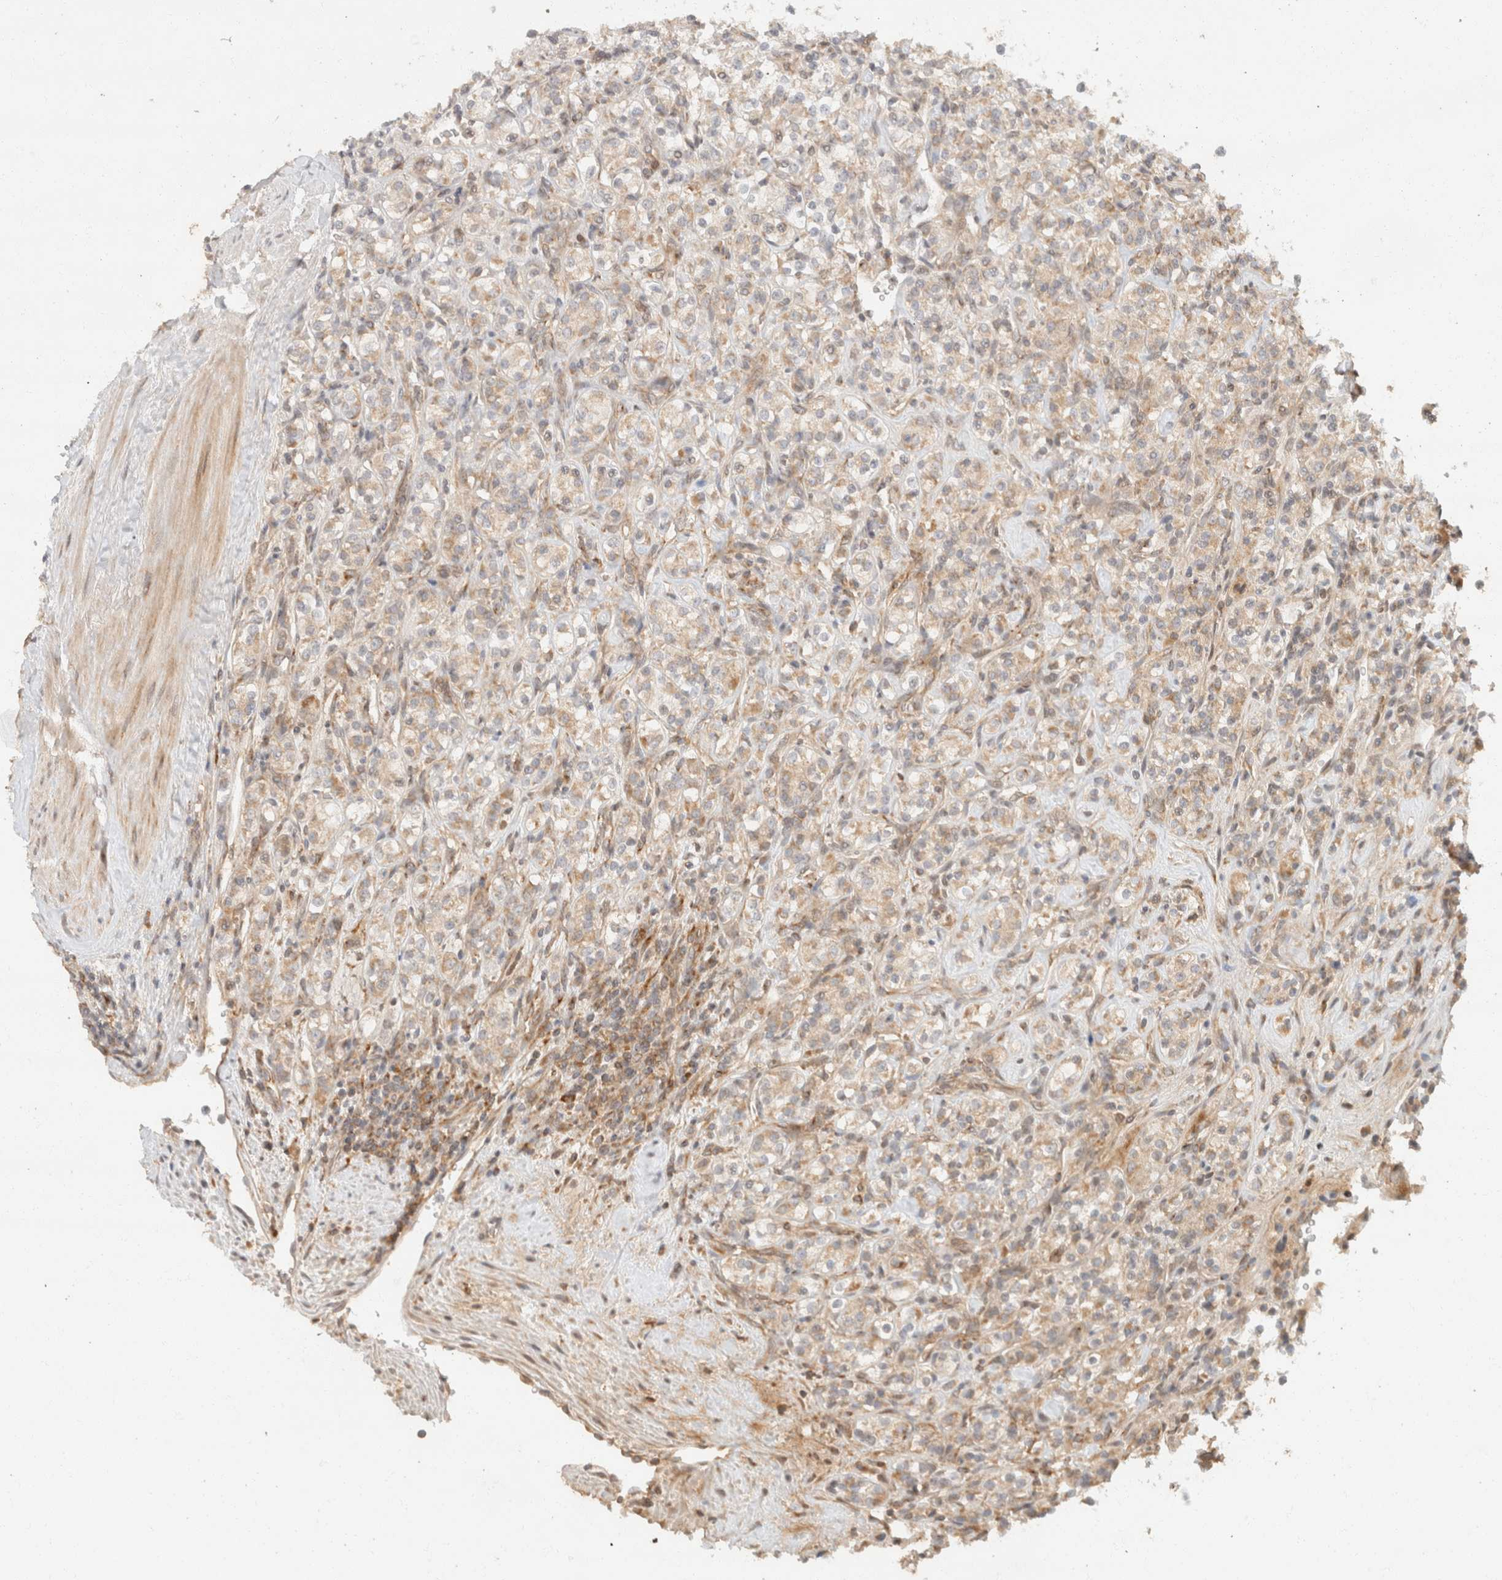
{"staining": {"intensity": "weak", "quantity": "25%-75%", "location": "cytoplasmic/membranous"}, "tissue": "renal cancer", "cell_type": "Tumor cells", "image_type": "cancer", "snomed": [{"axis": "morphology", "description": "Adenocarcinoma, NOS"}, {"axis": "topography", "description": "Kidney"}], "caption": "Protein analysis of renal cancer tissue displays weak cytoplasmic/membranous expression in approximately 25%-75% of tumor cells.", "gene": "TACC1", "patient": {"sex": "male", "age": 77}}